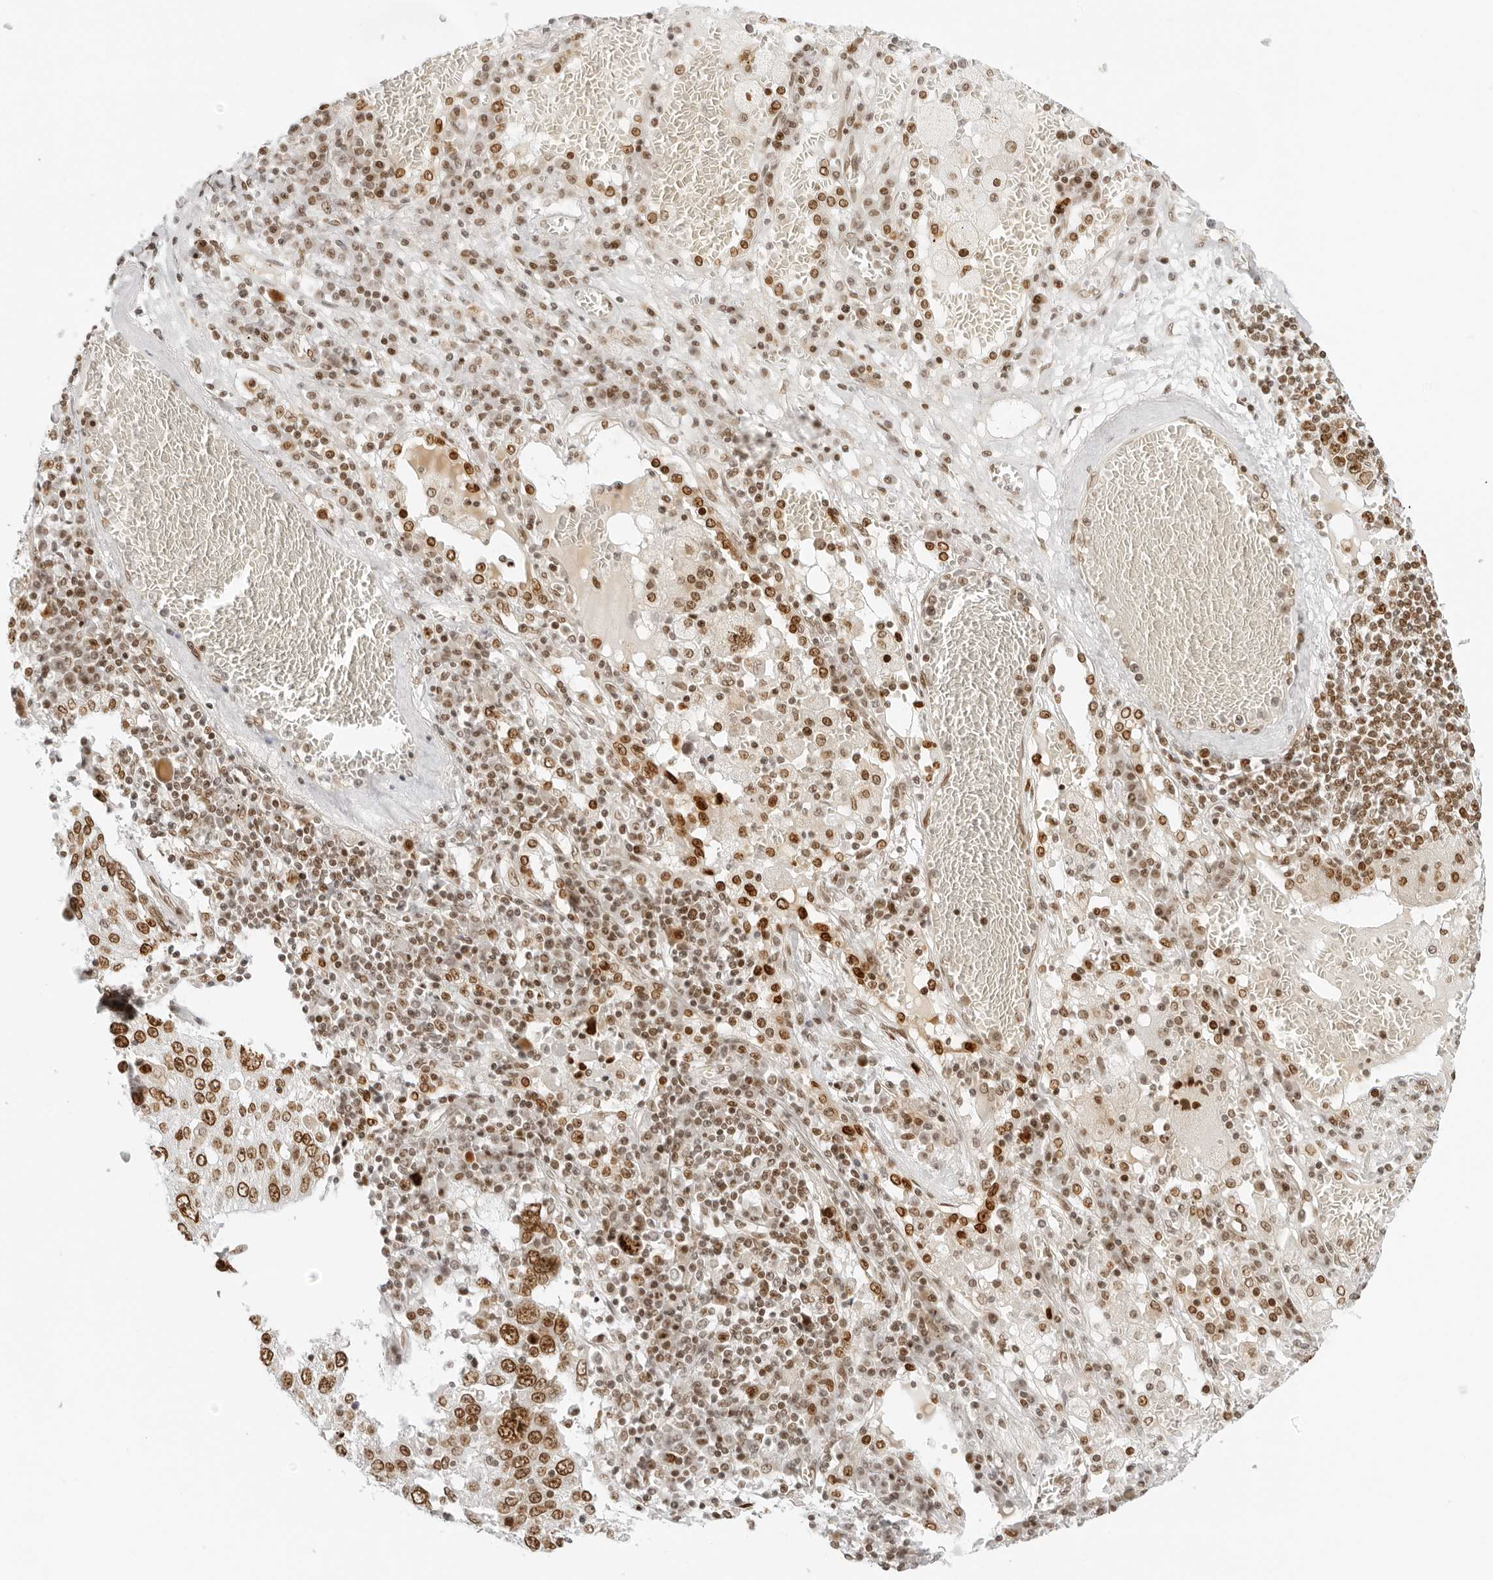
{"staining": {"intensity": "moderate", "quantity": ">75%", "location": "nuclear"}, "tissue": "lung cancer", "cell_type": "Tumor cells", "image_type": "cancer", "snomed": [{"axis": "morphology", "description": "Squamous cell carcinoma, NOS"}, {"axis": "topography", "description": "Lung"}], "caption": "Lung cancer stained with DAB immunohistochemistry (IHC) exhibits medium levels of moderate nuclear expression in approximately >75% of tumor cells.", "gene": "RCC1", "patient": {"sex": "male", "age": 65}}